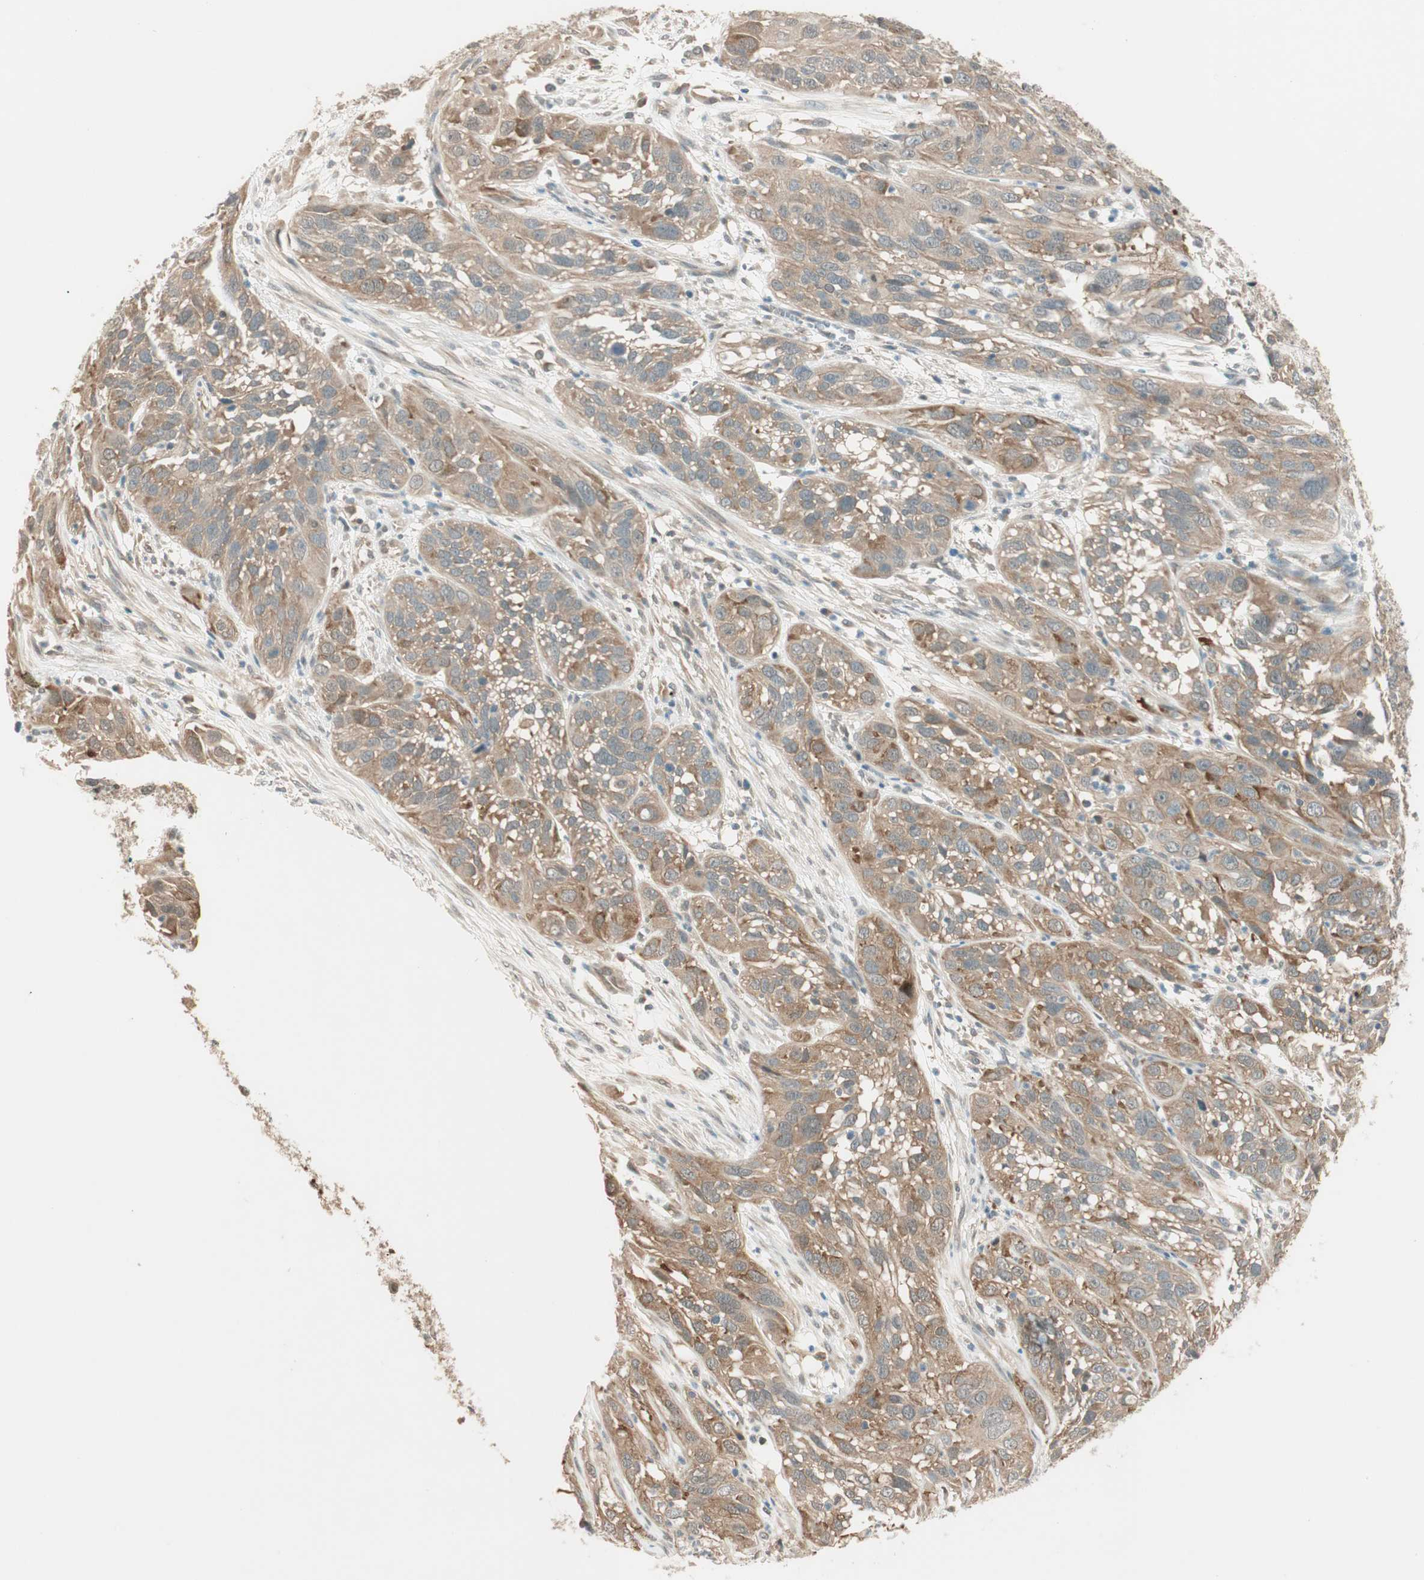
{"staining": {"intensity": "moderate", "quantity": ">75%", "location": "cytoplasmic/membranous"}, "tissue": "cervical cancer", "cell_type": "Tumor cells", "image_type": "cancer", "snomed": [{"axis": "morphology", "description": "Squamous cell carcinoma, NOS"}, {"axis": "topography", "description": "Cervix"}], "caption": "Immunohistochemical staining of human cervical cancer (squamous cell carcinoma) reveals medium levels of moderate cytoplasmic/membranous protein expression in about >75% of tumor cells. (Brightfield microscopy of DAB IHC at high magnification).", "gene": "PSMD8", "patient": {"sex": "female", "age": 32}}